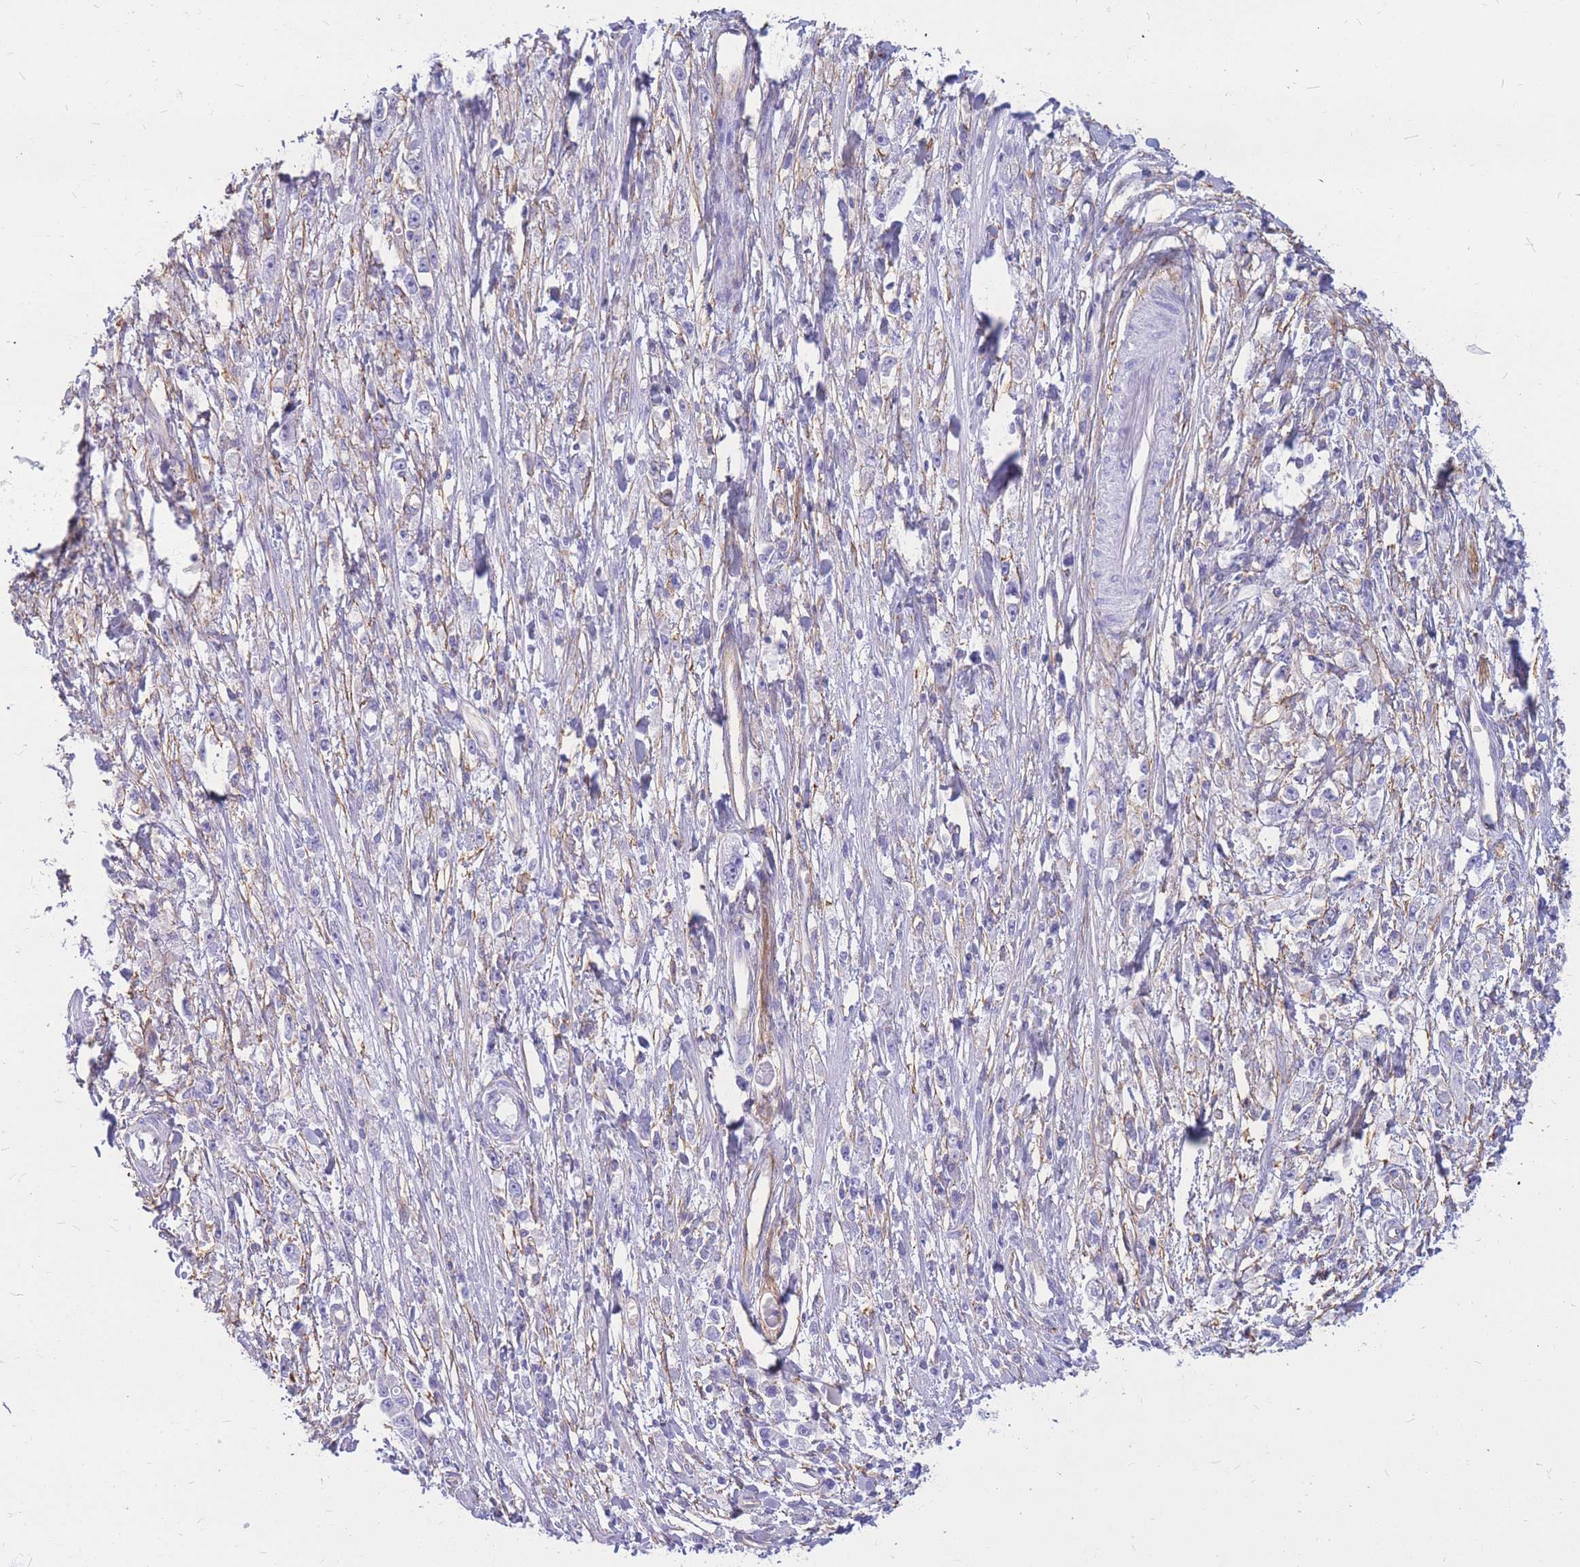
{"staining": {"intensity": "negative", "quantity": "none", "location": "none"}, "tissue": "stomach cancer", "cell_type": "Tumor cells", "image_type": "cancer", "snomed": [{"axis": "morphology", "description": "Adenocarcinoma, NOS"}, {"axis": "topography", "description": "Stomach"}], "caption": "Protein analysis of stomach cancer displays no significant positivity in tumor cells.", "gene": "ADD2", "patient": {"sex": "female", "age": 59}}